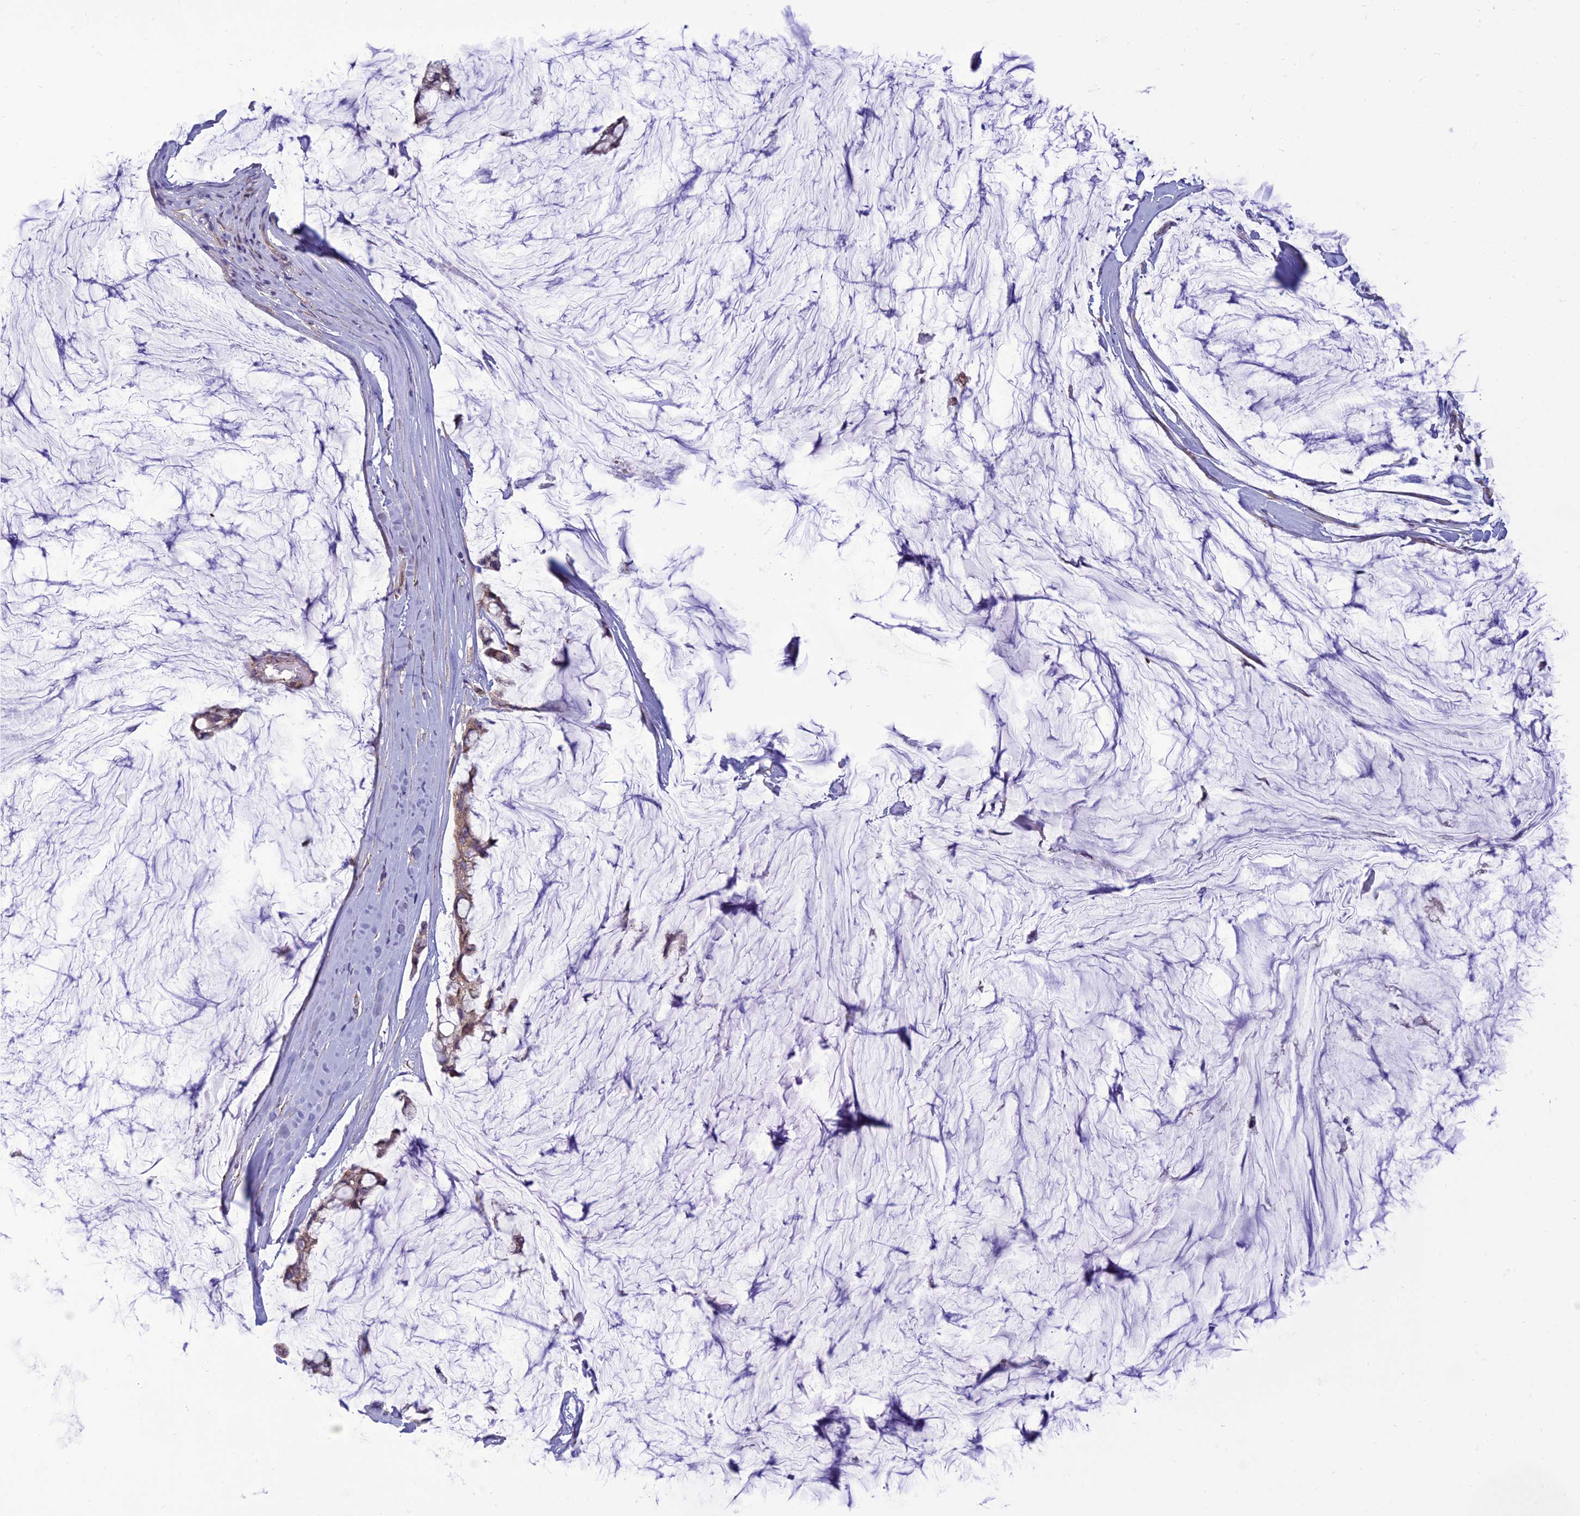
{"staining": {"intensity": "weak", "quantity": "25%-75%", "location": "cytoplasmic/membranous"}, "tissue": "ovarian cancer", "cell_type": "Tumor cells", "image_type": "cancer", "snomed": [{"axis": "morphology", "description": "Cystadenocarcinoma, mucinous, NOS"}, {"axis": "topography", "description": "Ovary"}], "caption": "This histopathology image reveals immunohistochemistry (IHC) staining of human ovarian cancer, with low weak cytoplasmic/membranous staining in about 25%-75% of tumor cells.", "gene": "RPL17-C18orf32", "patient": {"sex": "female", "age": 39}}